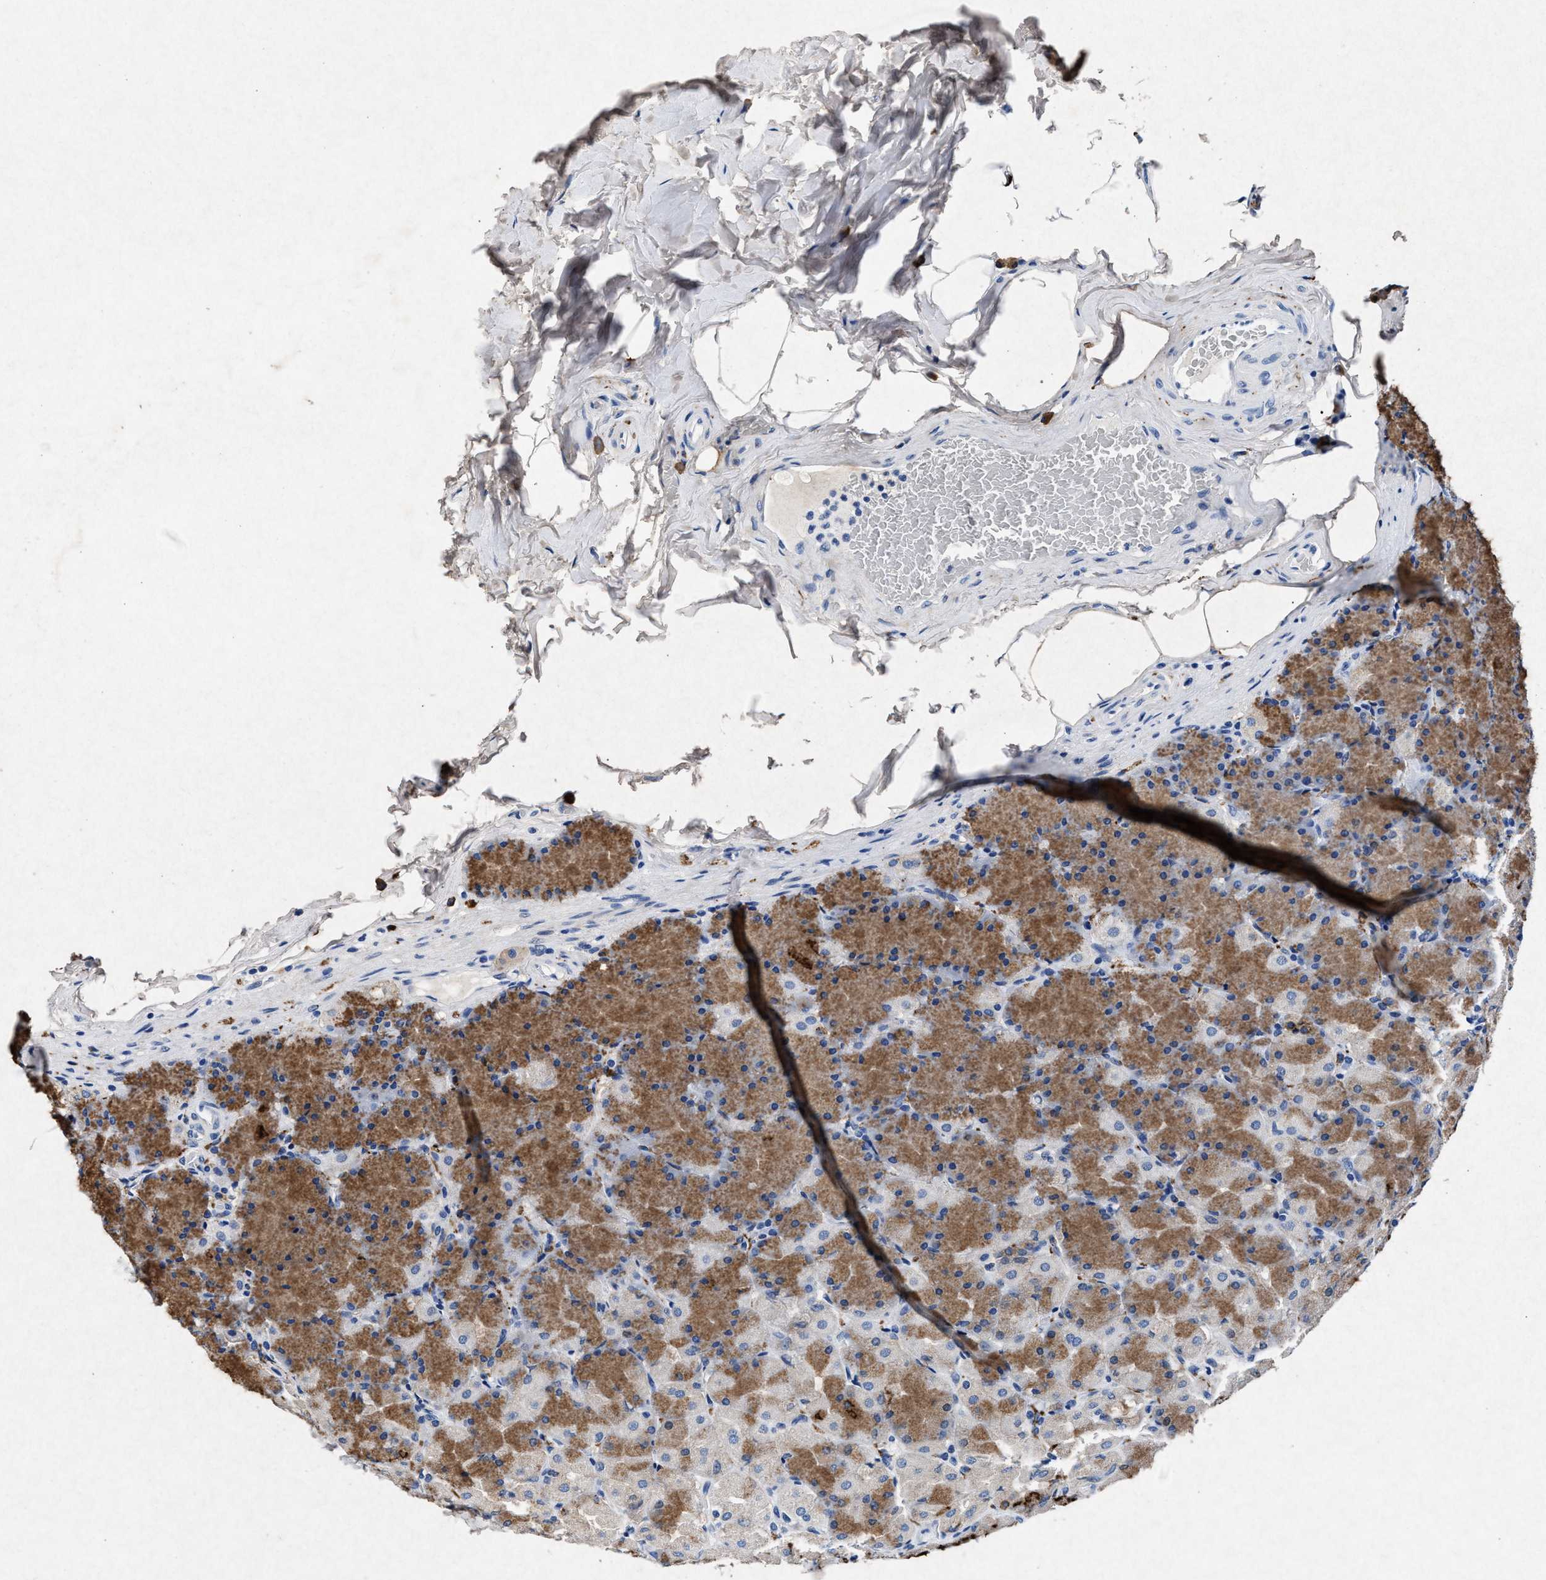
{"staining": {"intensity": "moderate", "quantity": "25%-75%", "location": "cytoplasmic/membranous"}, "tissue": "stomach", "cell_type": "Glandular cells", "image_type": "normal", "snomed": [{"axis": "morphology", "description": "Normal tissue, NOS"}, {"axis": "topography", "description": "Stomach, upper"}], "caption": "Brown immunohistochemical staining in unremarkable human stomach exhibits moderate cytoplasmic/membranous positivity in approximately 25%-75% of glandular cells.", "gene": "MAP6", "patient": {"sex": "female", "age": 56}}